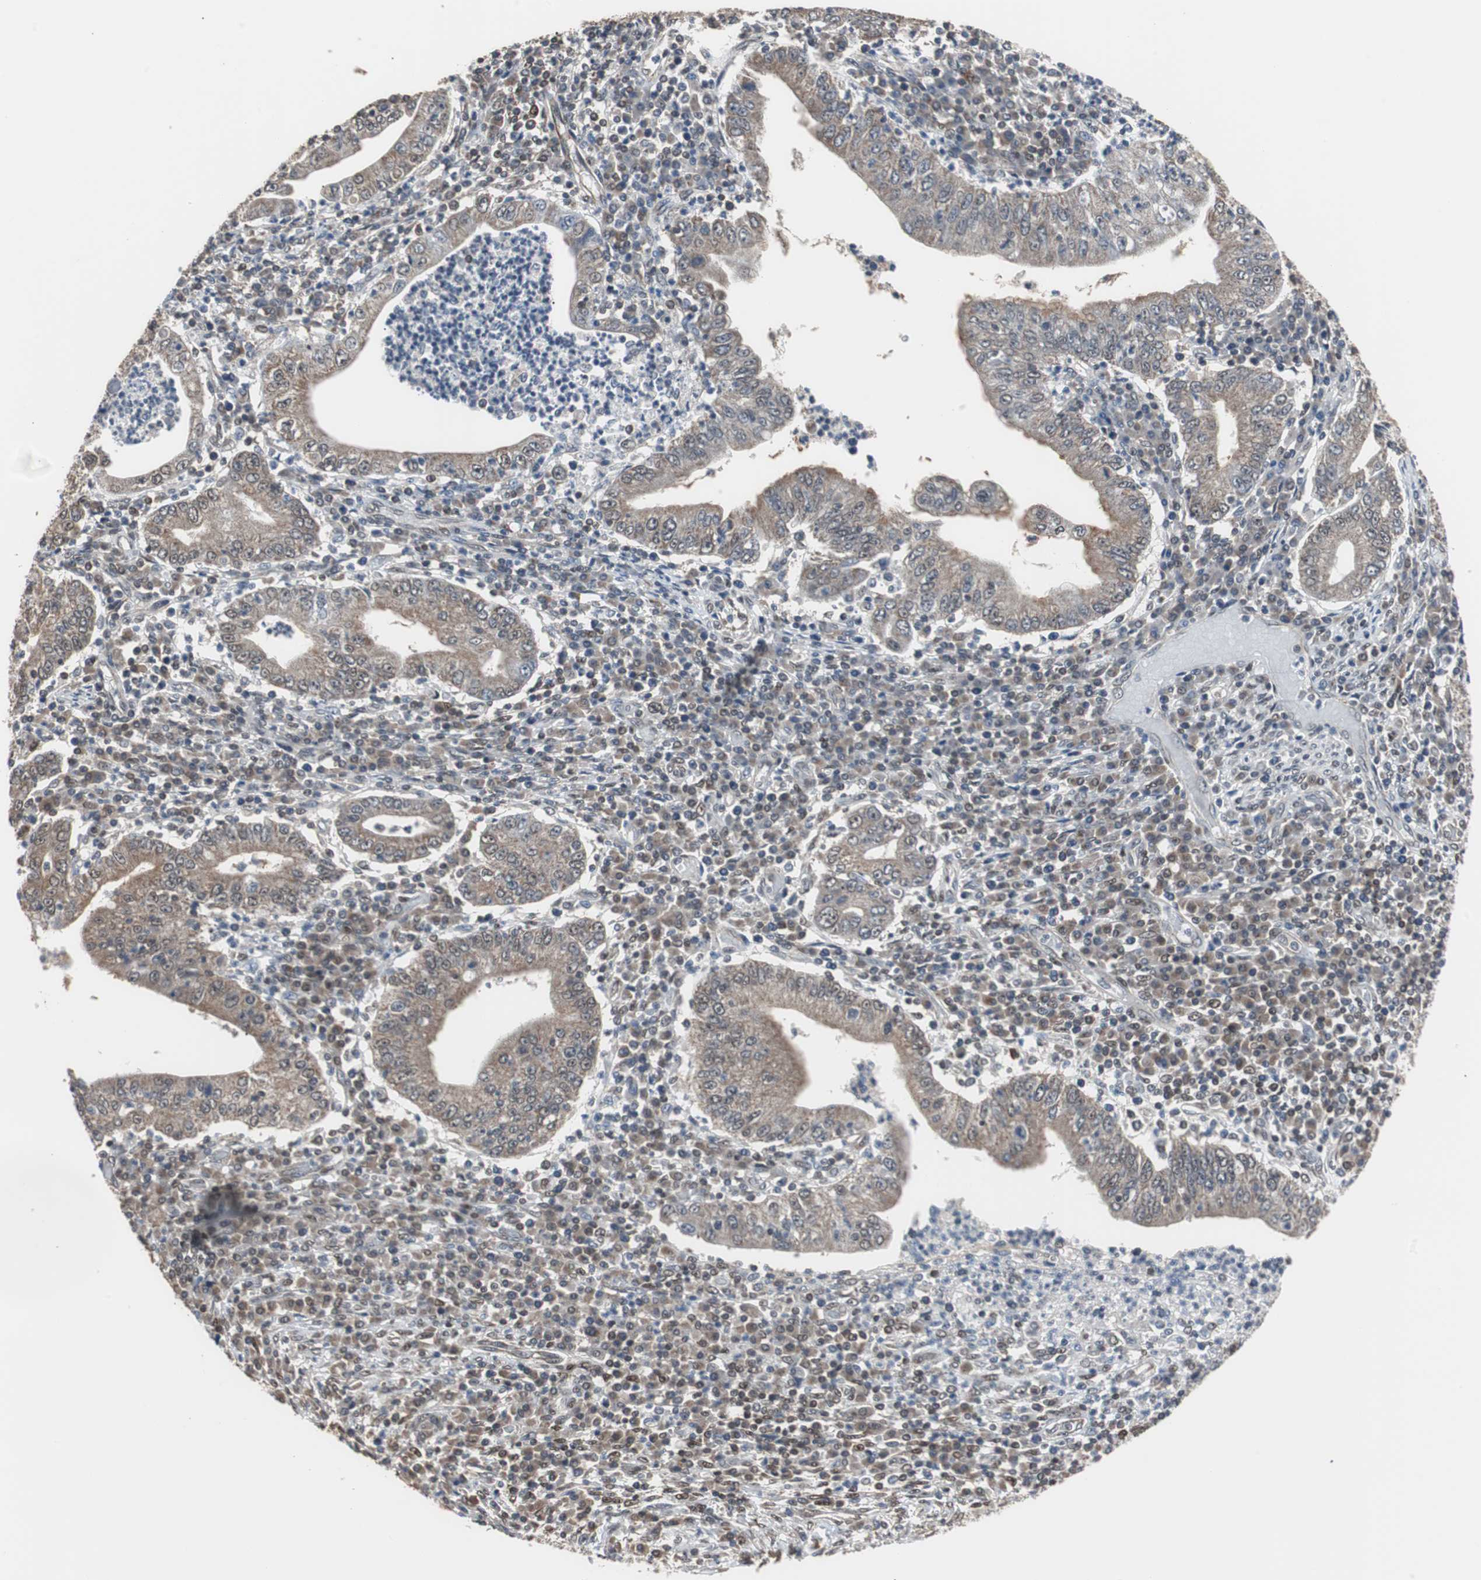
{"staining": {"intensity": "moderate", "quantity": ">75%", "location": "cytoplasmic/membranous"}, "tissue": "stomach cancer", "cell_type": "Tumor cells", "image_type": "cancer", "snomed": [{"axis": "morphology", "description": "Normal tissue, NOS"}, {"axis": "morphology", "description": "Adenocarcinoma, NOS"}, {"axis": "topography", "description": "Esophagus"}, {"axis": "topography", "description": "Stomach, upper"}, {"axis": "topography", "description": "Peripheral nerve tissue"}], "caption": "Tumor cells exhibit medium levels of moderate cytoplasmic/membranous positivity in about >75% of cells in human adenocarcinoma (stomach). (DAB IHC with brightfield microscopy, high magnification).", "gene": "ZHX2", "patient": {"sex": "male", "age": 62}}